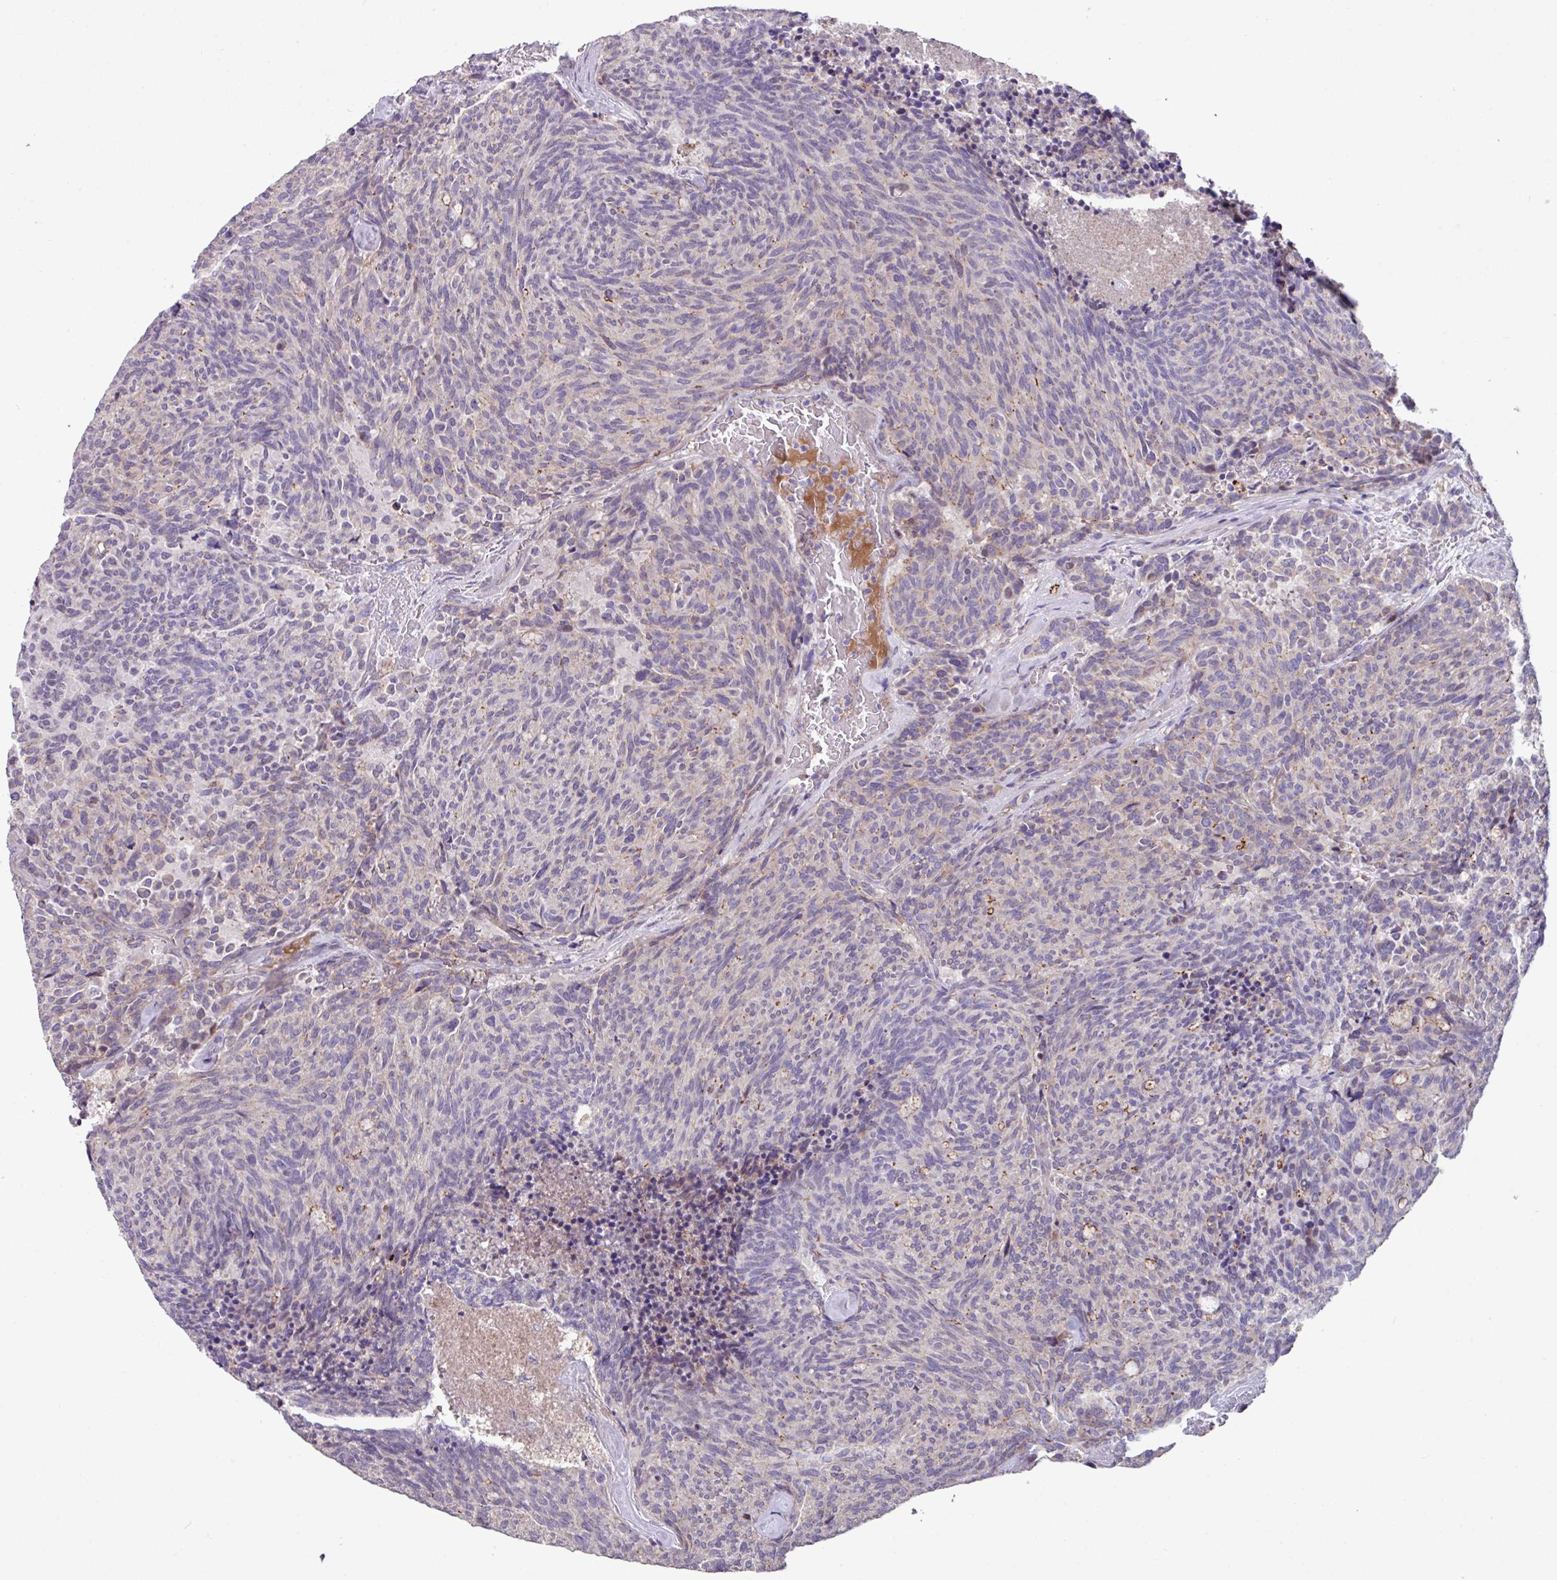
{"staining": {"intensity": "weak", "quantity": "<25%", "location": "cytoplasmic/membranous"}, "tissue": "carcinoid", "cell_type": "Tumor cells", "image_type": "cancer", "snomed": [{"axis": "morphology", "description": "Carcinoid, malignant, NOS"}, {"axis": "topography", "description": "Pancreas"}], "caption": "A high-resolution micrograph shows IHC staining of carcinoid (malignant), which displays no significant expression in tumor cells. The staining is performed using DAB brown chromogen with nuclei counter-stained in using hematoxylin.", "gene": "IQCJ", "patient": {"sex": "female", "age": 54}}